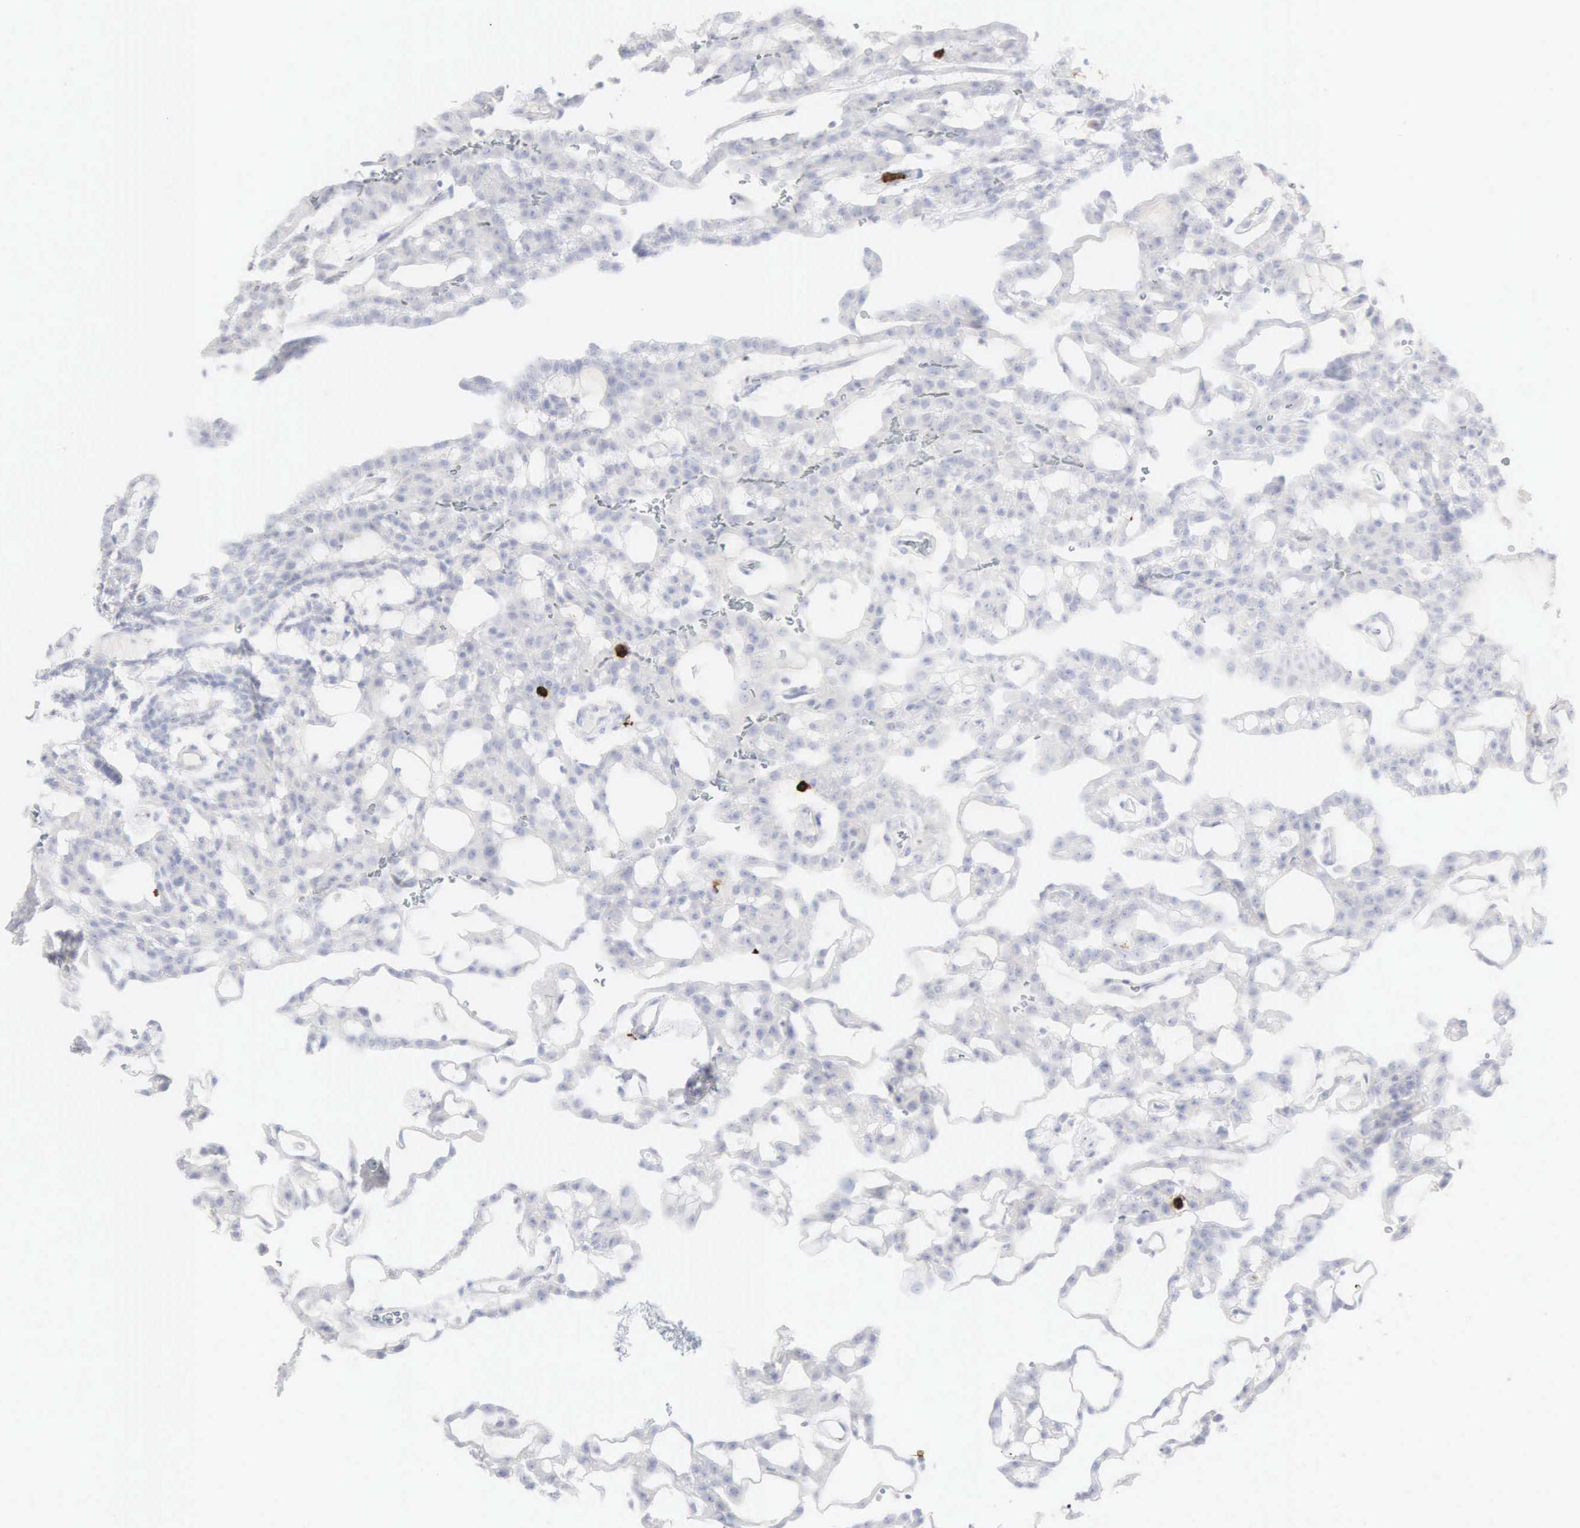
{"staining": {"intensity": "negative", "quantity": "none", "location": "none"}, "tissue": "renal cancer", "cell_type": "Tumor cells", "image_type": "cancer", "snomed": [{"axis": "morphology", "description": "Adenocarcinoma, NOS"}, {"axis": "topography", "description": "Kidney"}], "caption": "The histopathology image displays no significant expression in tumor cells of adenocarcinoma (renal).", "gene": "CD8A", "patient": {"sex": "male", "age": 63}}